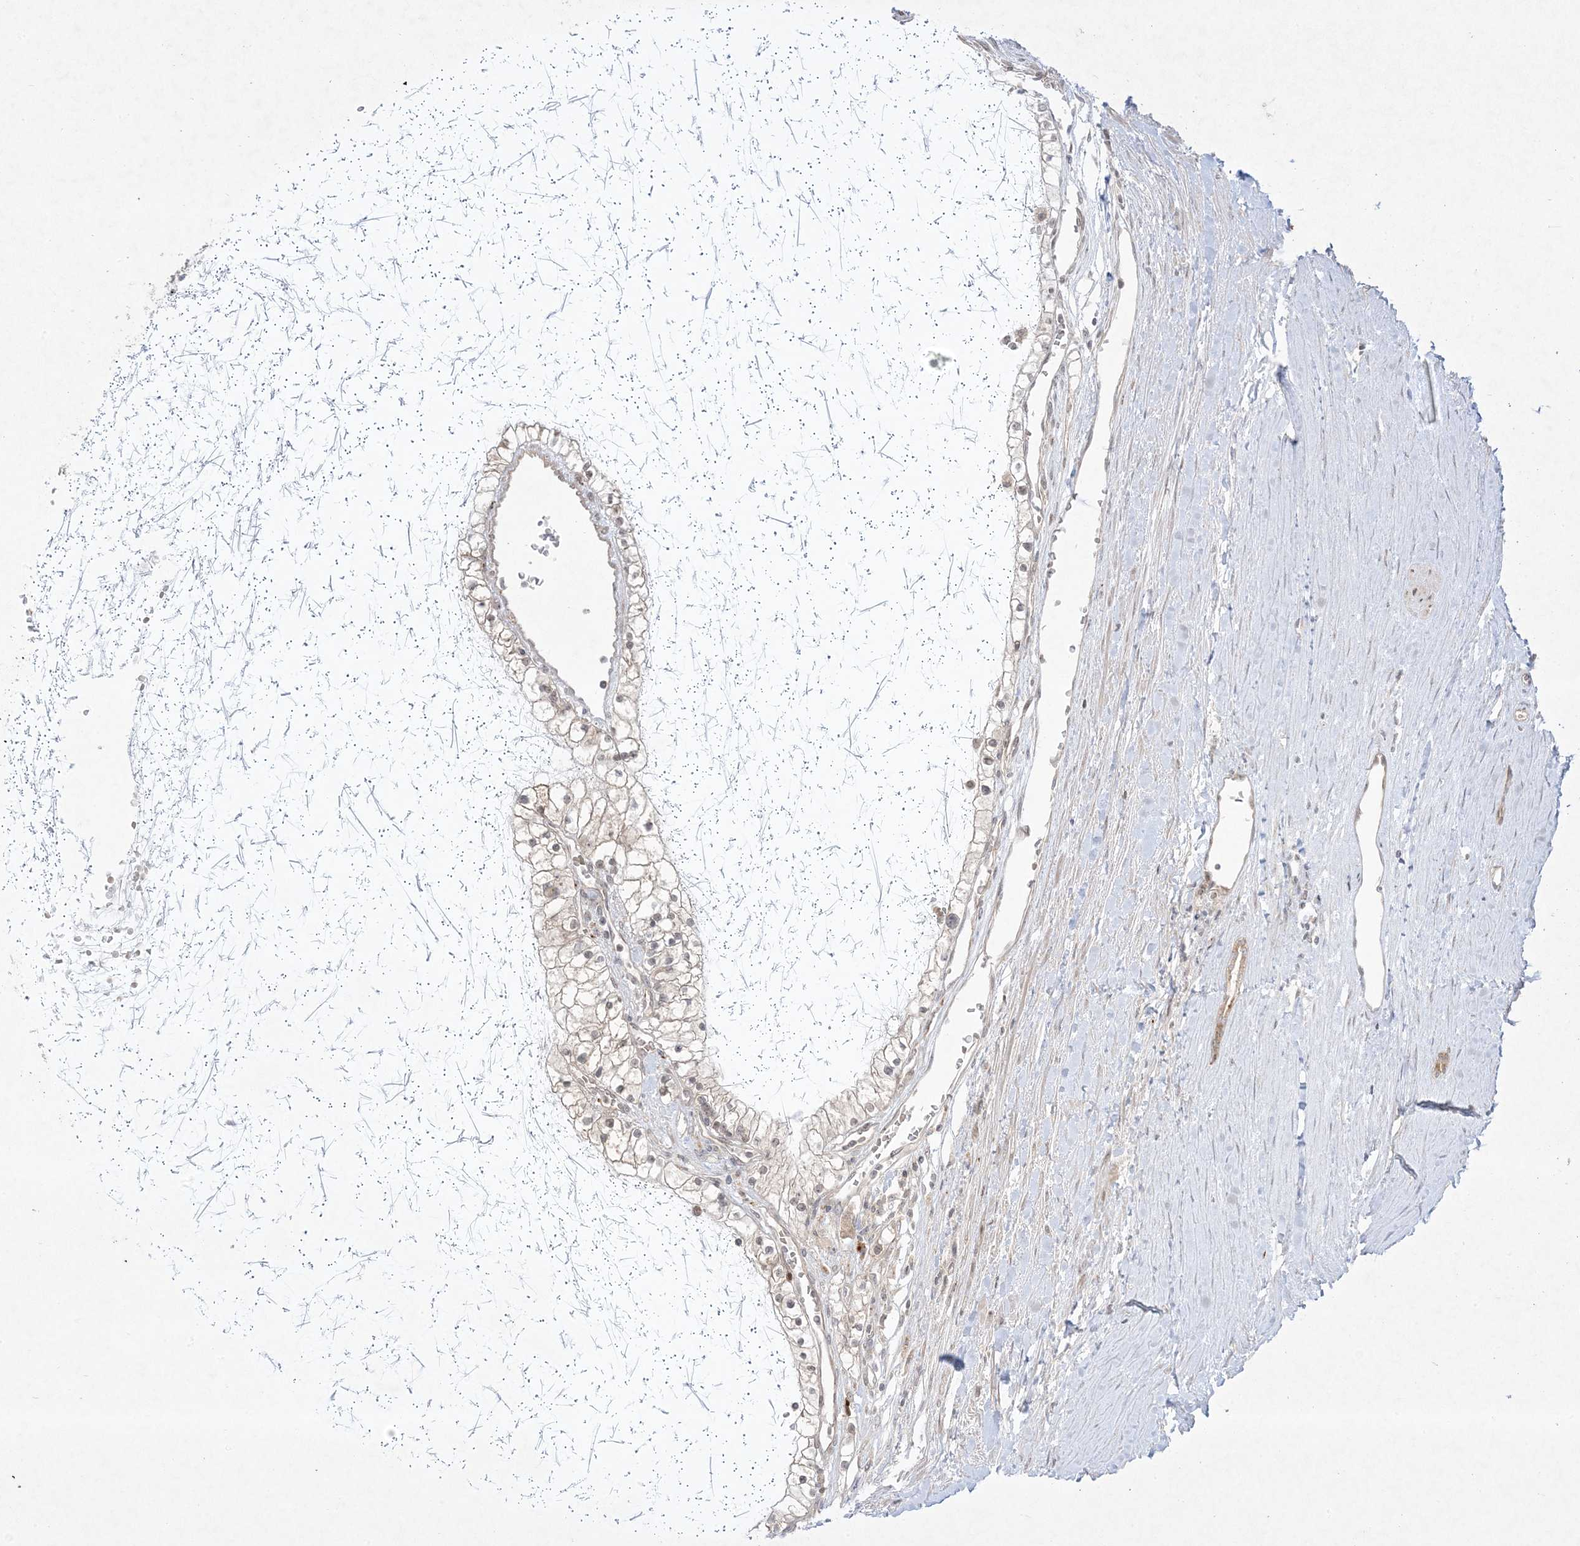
{"staining": {"intensity": "weak", "quantity": "<25%", "location": "cytoplasmic/membranous,nuclear"}, "tissue": "renal cancer", "cell_type": "Tumor cells", "image_type": "cancer", "snomed": [{"axis": "morphology", "description": "Normal tissue, NOS"}, {"axis": "morphology", "description": "Adenocarcinoma, NOS"}, {"axis": "topography", "description": "Kidney"}], "caption": "An IHC histopathology image of renal adenocarcinoma is shown. There is no staining in tumor cells of renal adenocarcinoma.", "gene": "PTK6", "patient": {"sex": "male", "age": 68}}